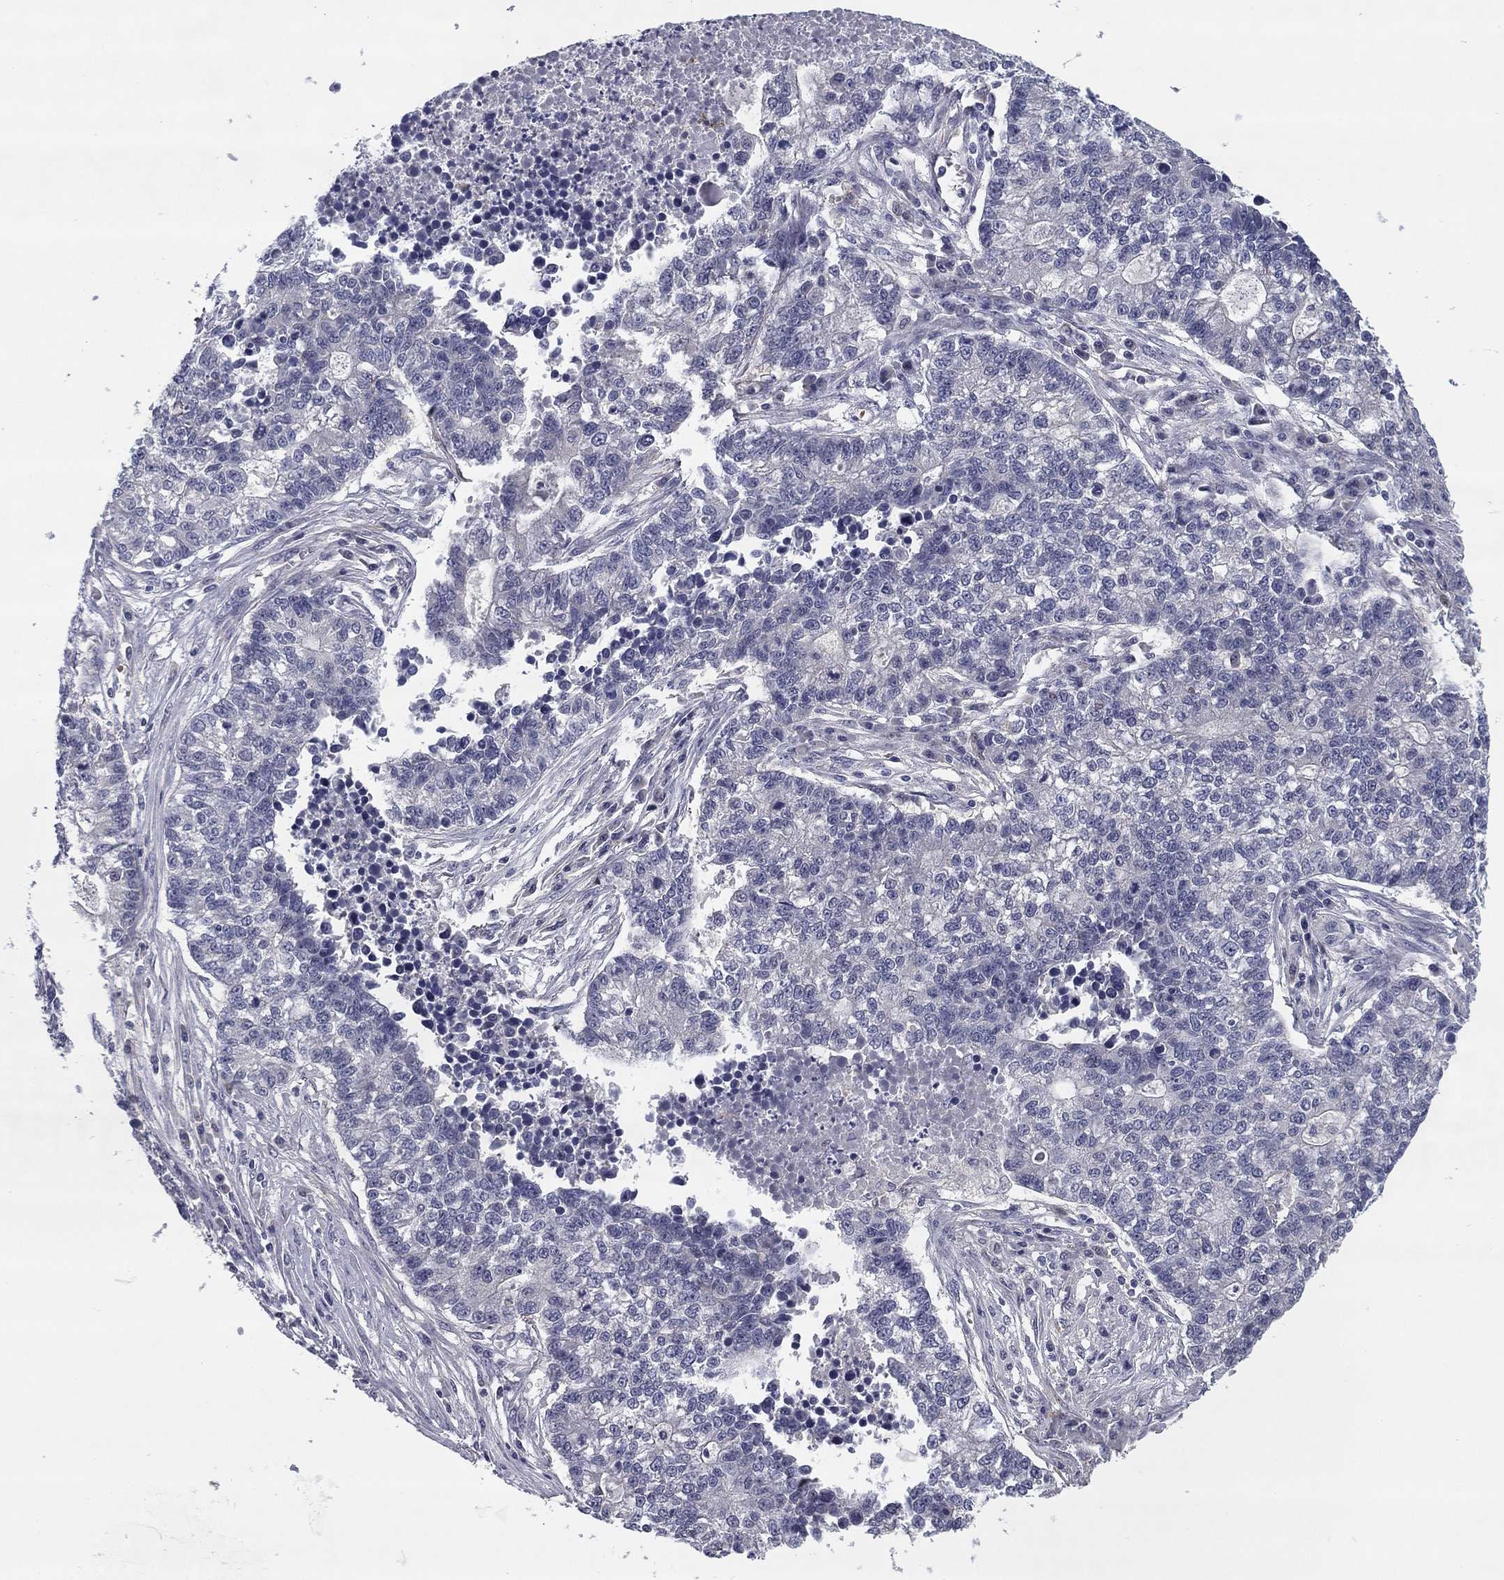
{"staining": {"intensity": "negative", "quantity": "none", "location": "none"}, "tissue": "lung cancer", "cell_type": "Tumor cells", "image_type": "cancer", "snomed": [{"axis": "morphology", "description": "Adenocarcinoma, NOS"}, {"axis": "topography", "description": "Lung"}], "caption": "High power microscopy micrograph of an IHC histopathology image of lung adenocarcinoma, revealing no significant staining in tumor cells.", "gene": "REXO5", "patient": {"sex": "male", "age": 57}}